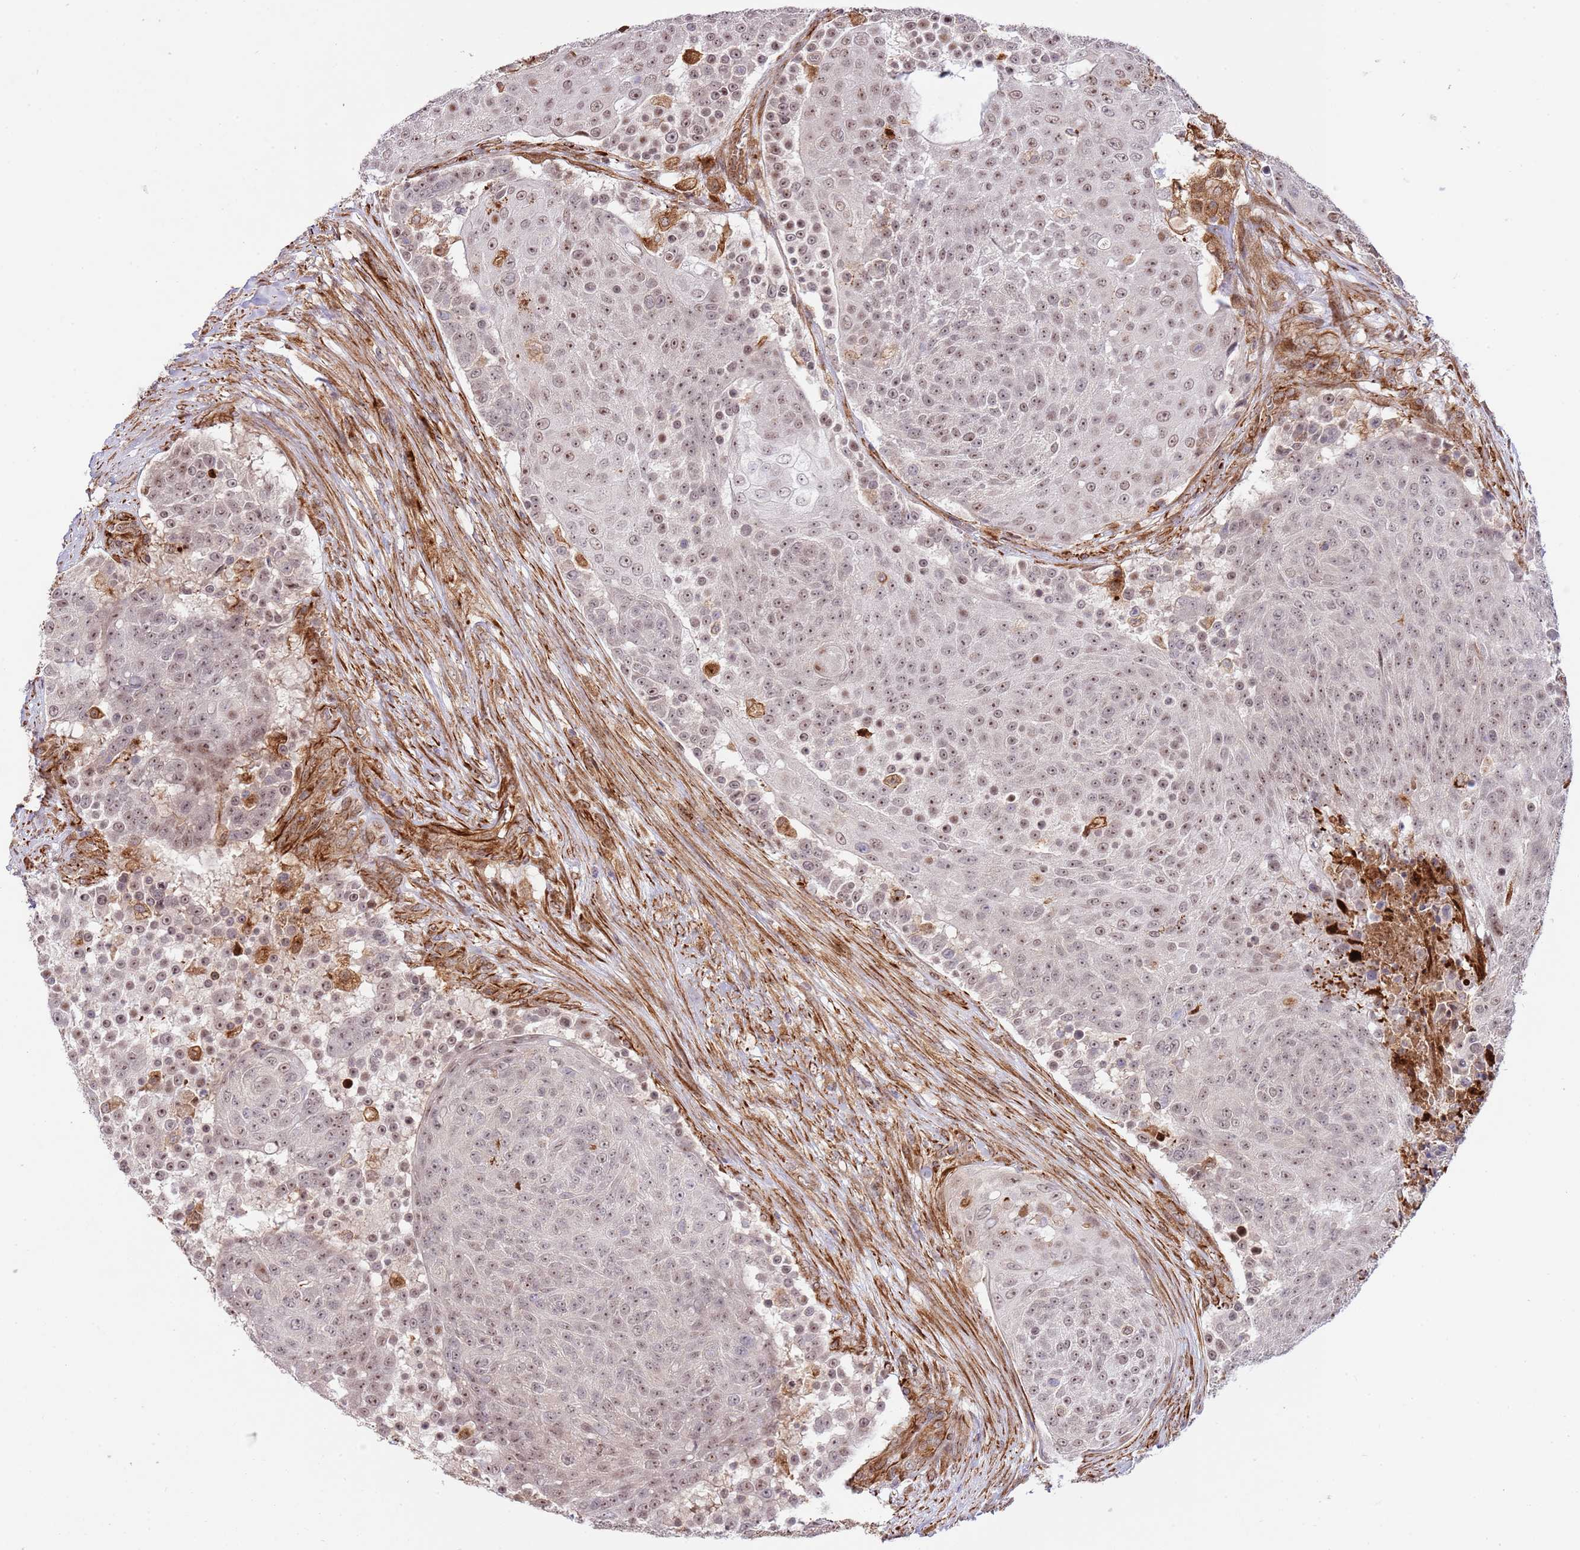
{"staining": {"intensity": "weak", "quantity": ">75%", "location": "nuclear"}, "tissue": "urothelial cancer", "cell_type": "Tumor cells", "image_type": "cancer", "snomed": [{"axis": "morphology", "description": "Urothelial carcinoma, High grade"}, {"axis": "topography", "description": "Urinary bladder"}], "caption": "DAB (3,3'-diaminobenzidine) immunohistochemical staining of human urothelial cancer shows weak nuclear protein positivity in about >75% of tumor cells. (DAB (3,3'-diaminobenzidine) IHC, brown staining for protein, blue staining for nuclei).", "gene": "NEK3", "patient": {"sex": "female", "age": 63}}